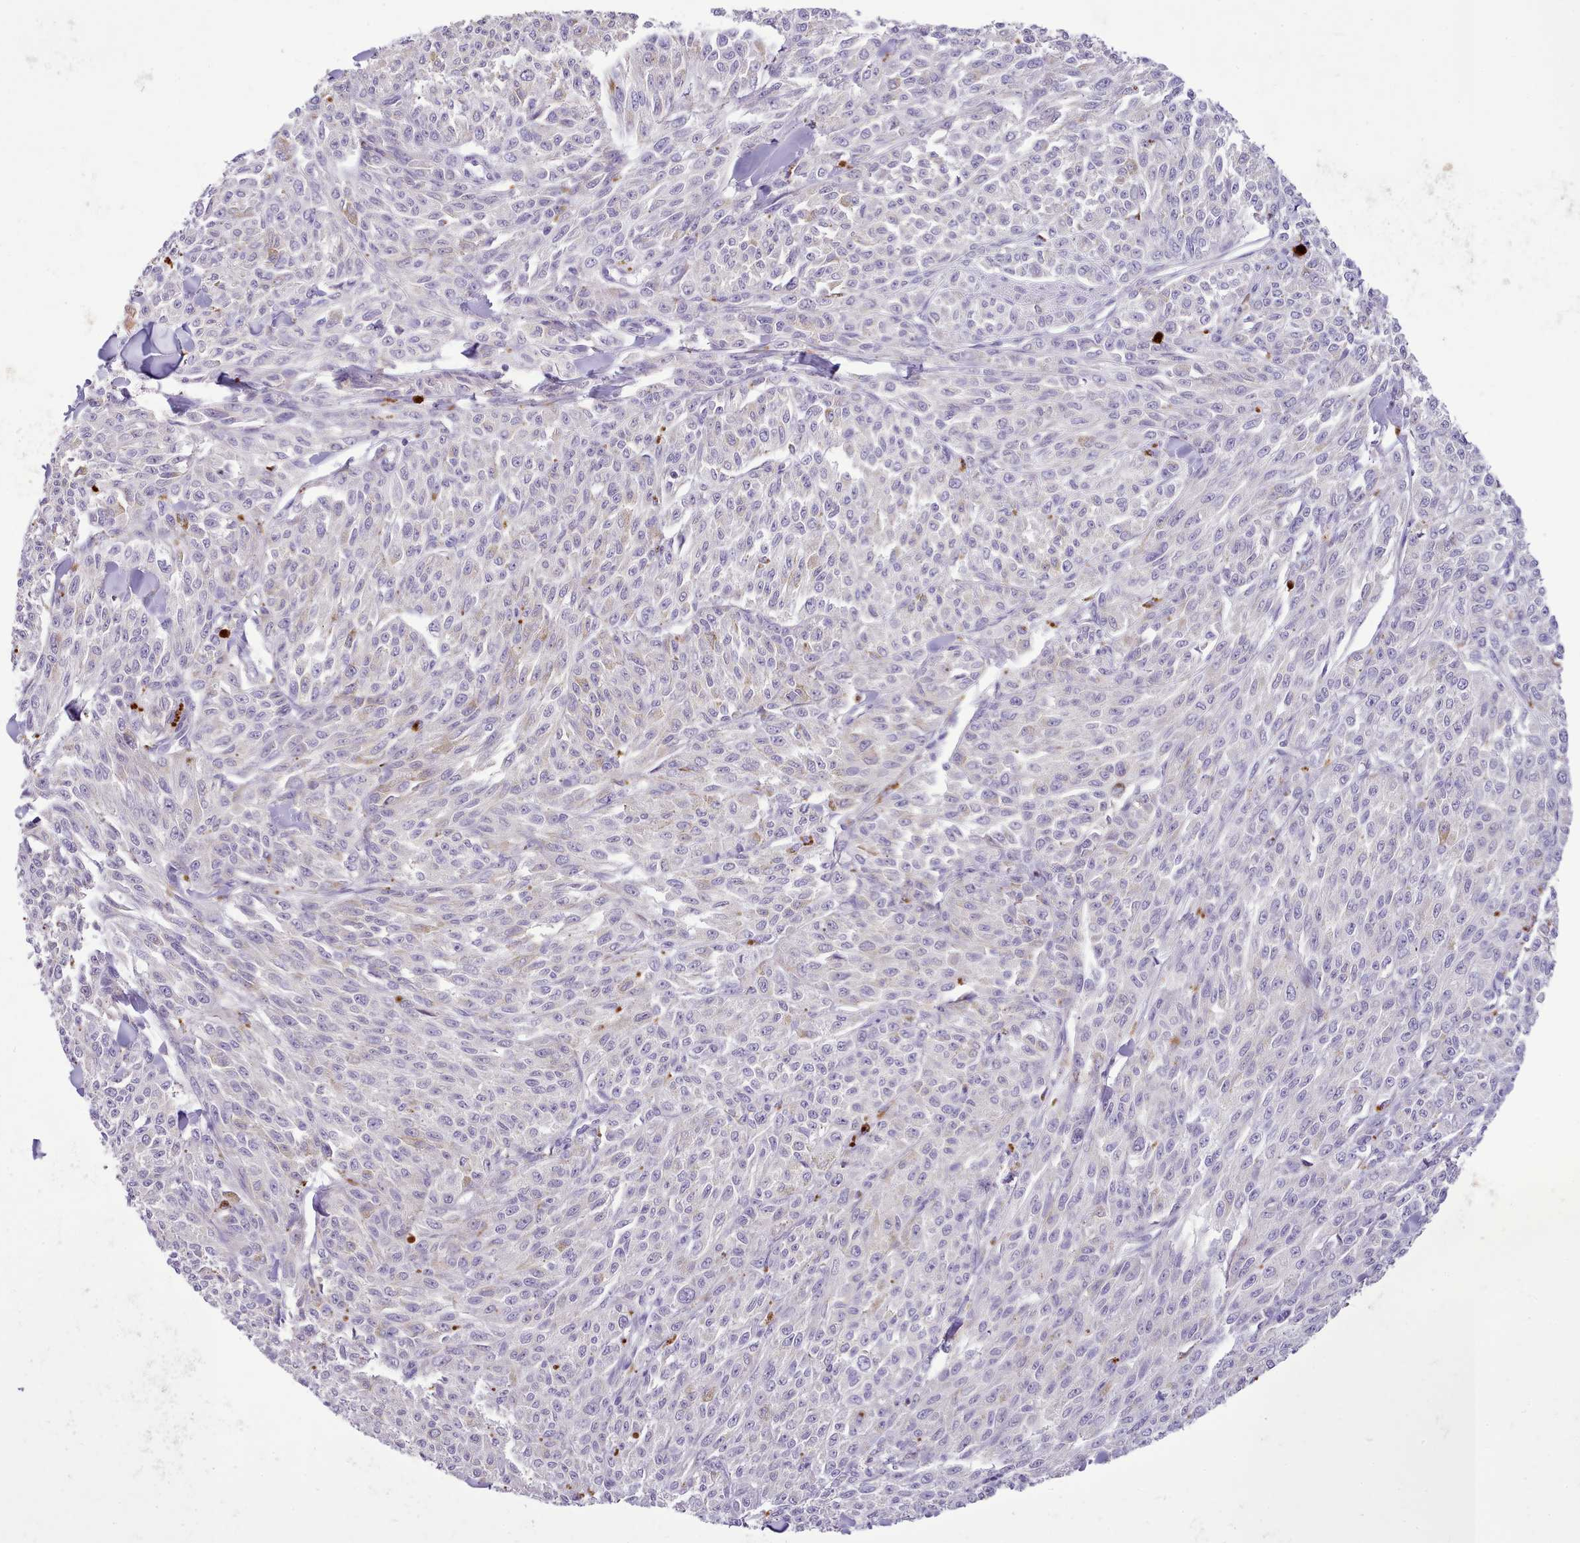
{"staining": {"intensity": "negative", "quantity": "none", "location": "none"}, "tissue": "melanoma", "cell_type": "Tumor cells", "image_type": "cancer", "snomed": [{"axis": "morphology", "description": "Malignant melanoma, NOS"}, {"axis": "topography", "description": "Skin"}], "caption": "Human melanoma stained for a protein using IHC exhibits no staining in tumor cells.", "gene": "FAM83E", "patient": {"sex": "female", "age": 52}}